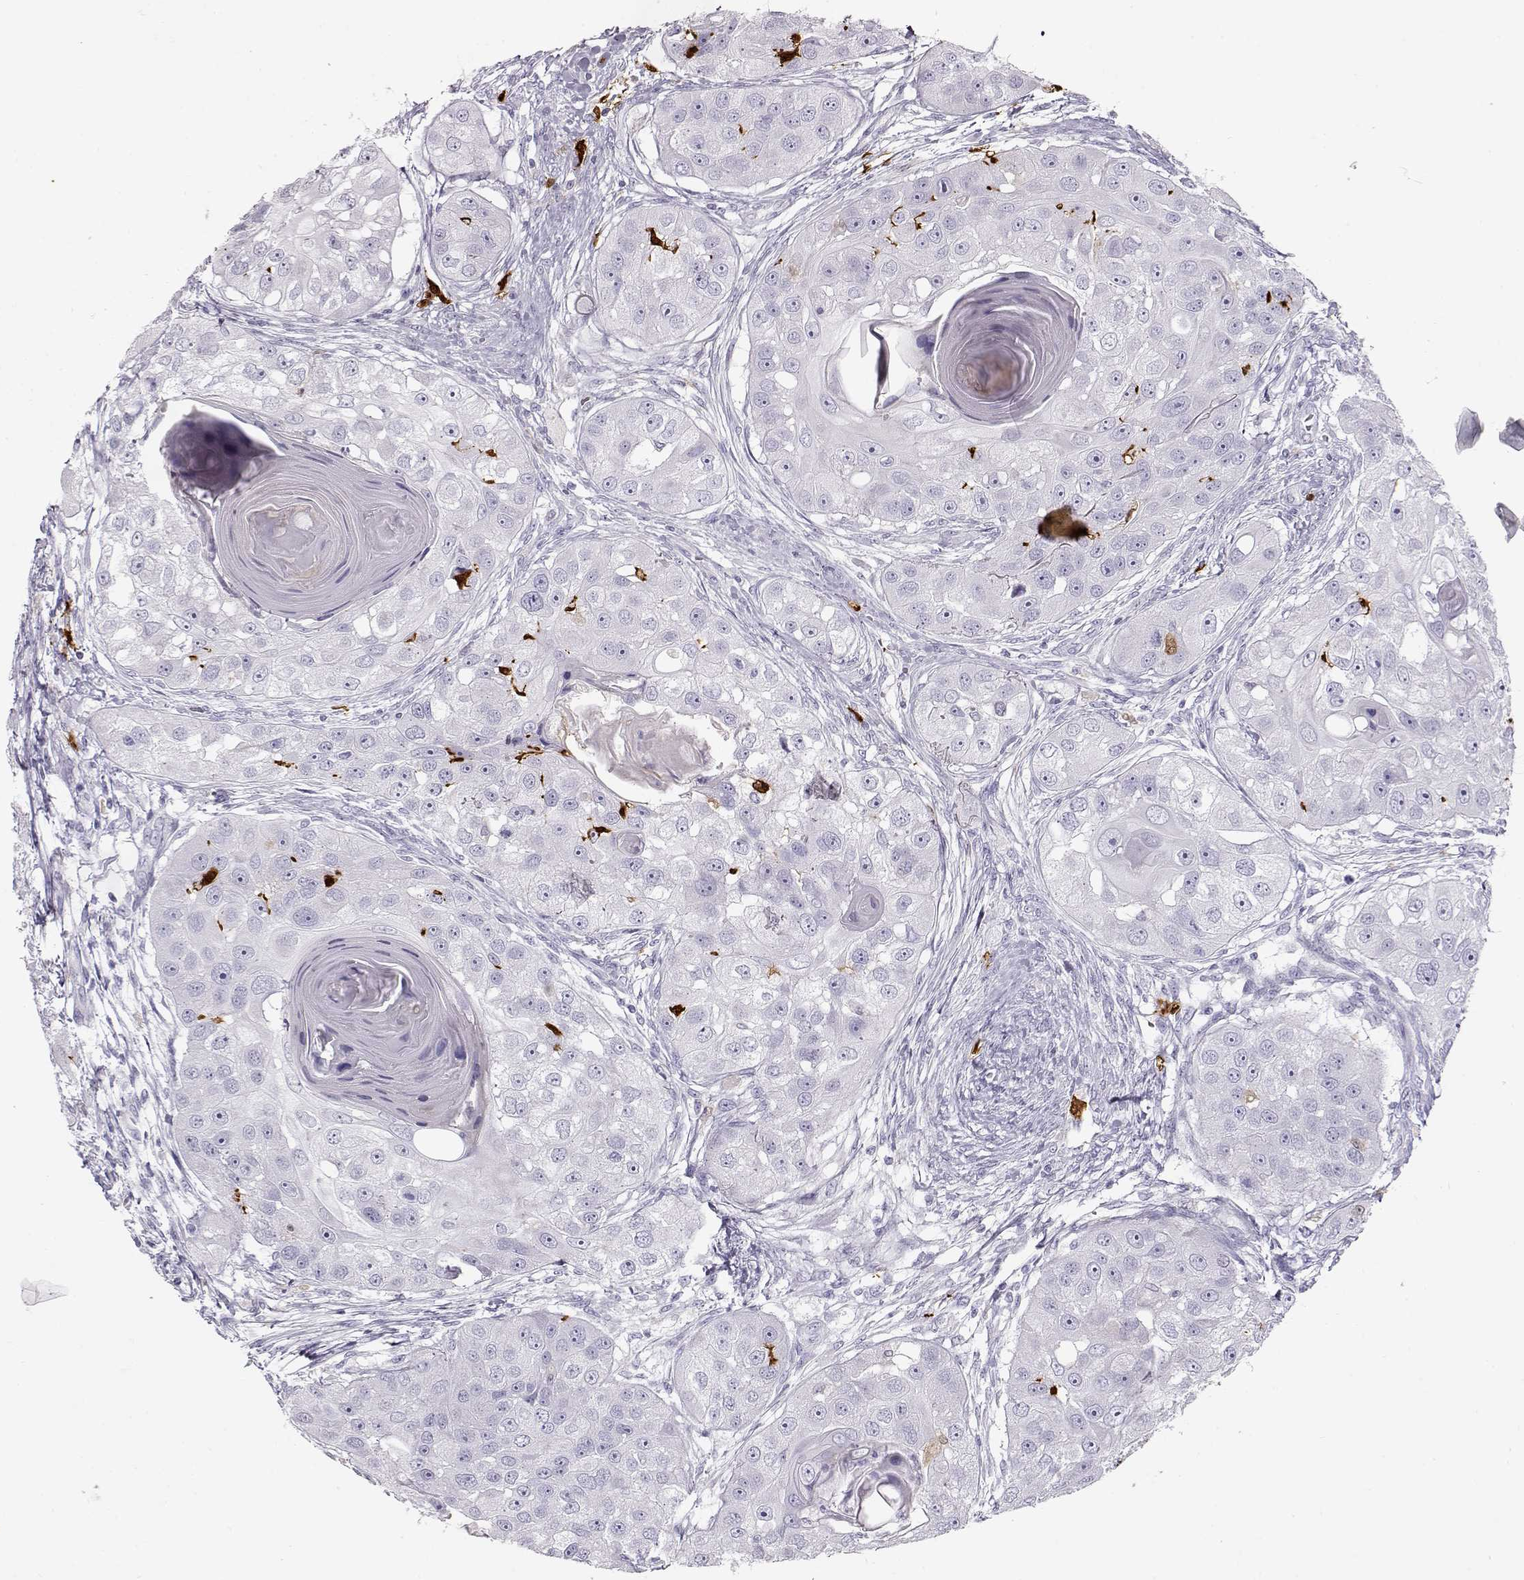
{"staining": {"intensity": "negative", "quantity": "none", "location": "none"}, "tissue": "head and neck cancer", "cell_type": "Tumor cells", "image_type": "cancer", "snomed": [{"axis": "morphology", "description": "Squamous cell carcinoma, NOS"}, {"axis": "topography", "description": "Head-Neck"}], "caption": "Head and neck cancer (squamous cell carcinoma) stained for a protein using immunohistochemistry (IHC) reveals no positivity tumor cells.", "gene": "S100B", "patient": {"sex": "male", "age": 51}}